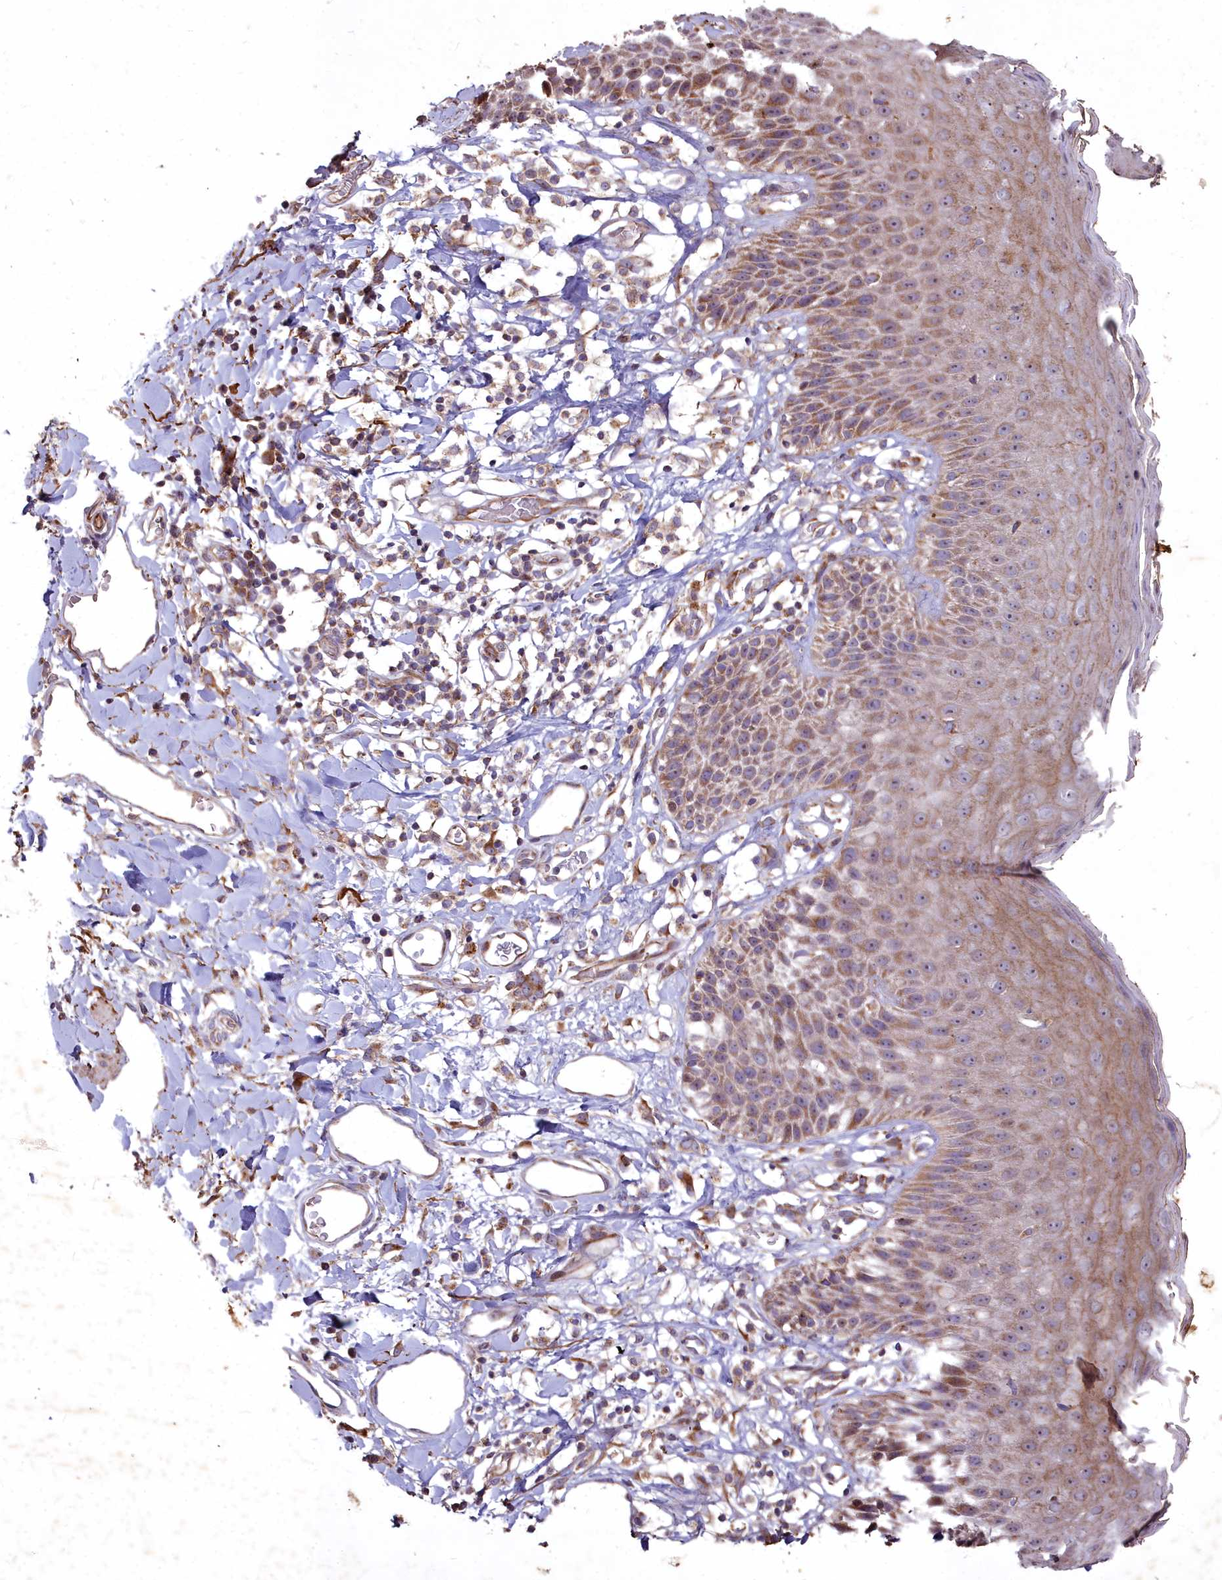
{"staining": {"intensity": "moderate", "quantity": "25%-75%", "location": "cytoplasmic/membranous"}, "tissue": "skin", "cell_type": "Epidermal cells", "image_type": "normal", "snomed": [{"axis": "morphology", "description": "Normal tissue, NOS"}, {"axis": "topography", "description": "Vulva"}], "caption": "Moderate cytoplasmic/membranous staining is appreciated in approximately 25%-75% of epidermal cells in benign skin. (DAB (3,3'-diaminobenzidine) IHC with brightfield microscopy, high magnification).", "gene": "COX11", "patient": {"sex": "female", "age": 68}}